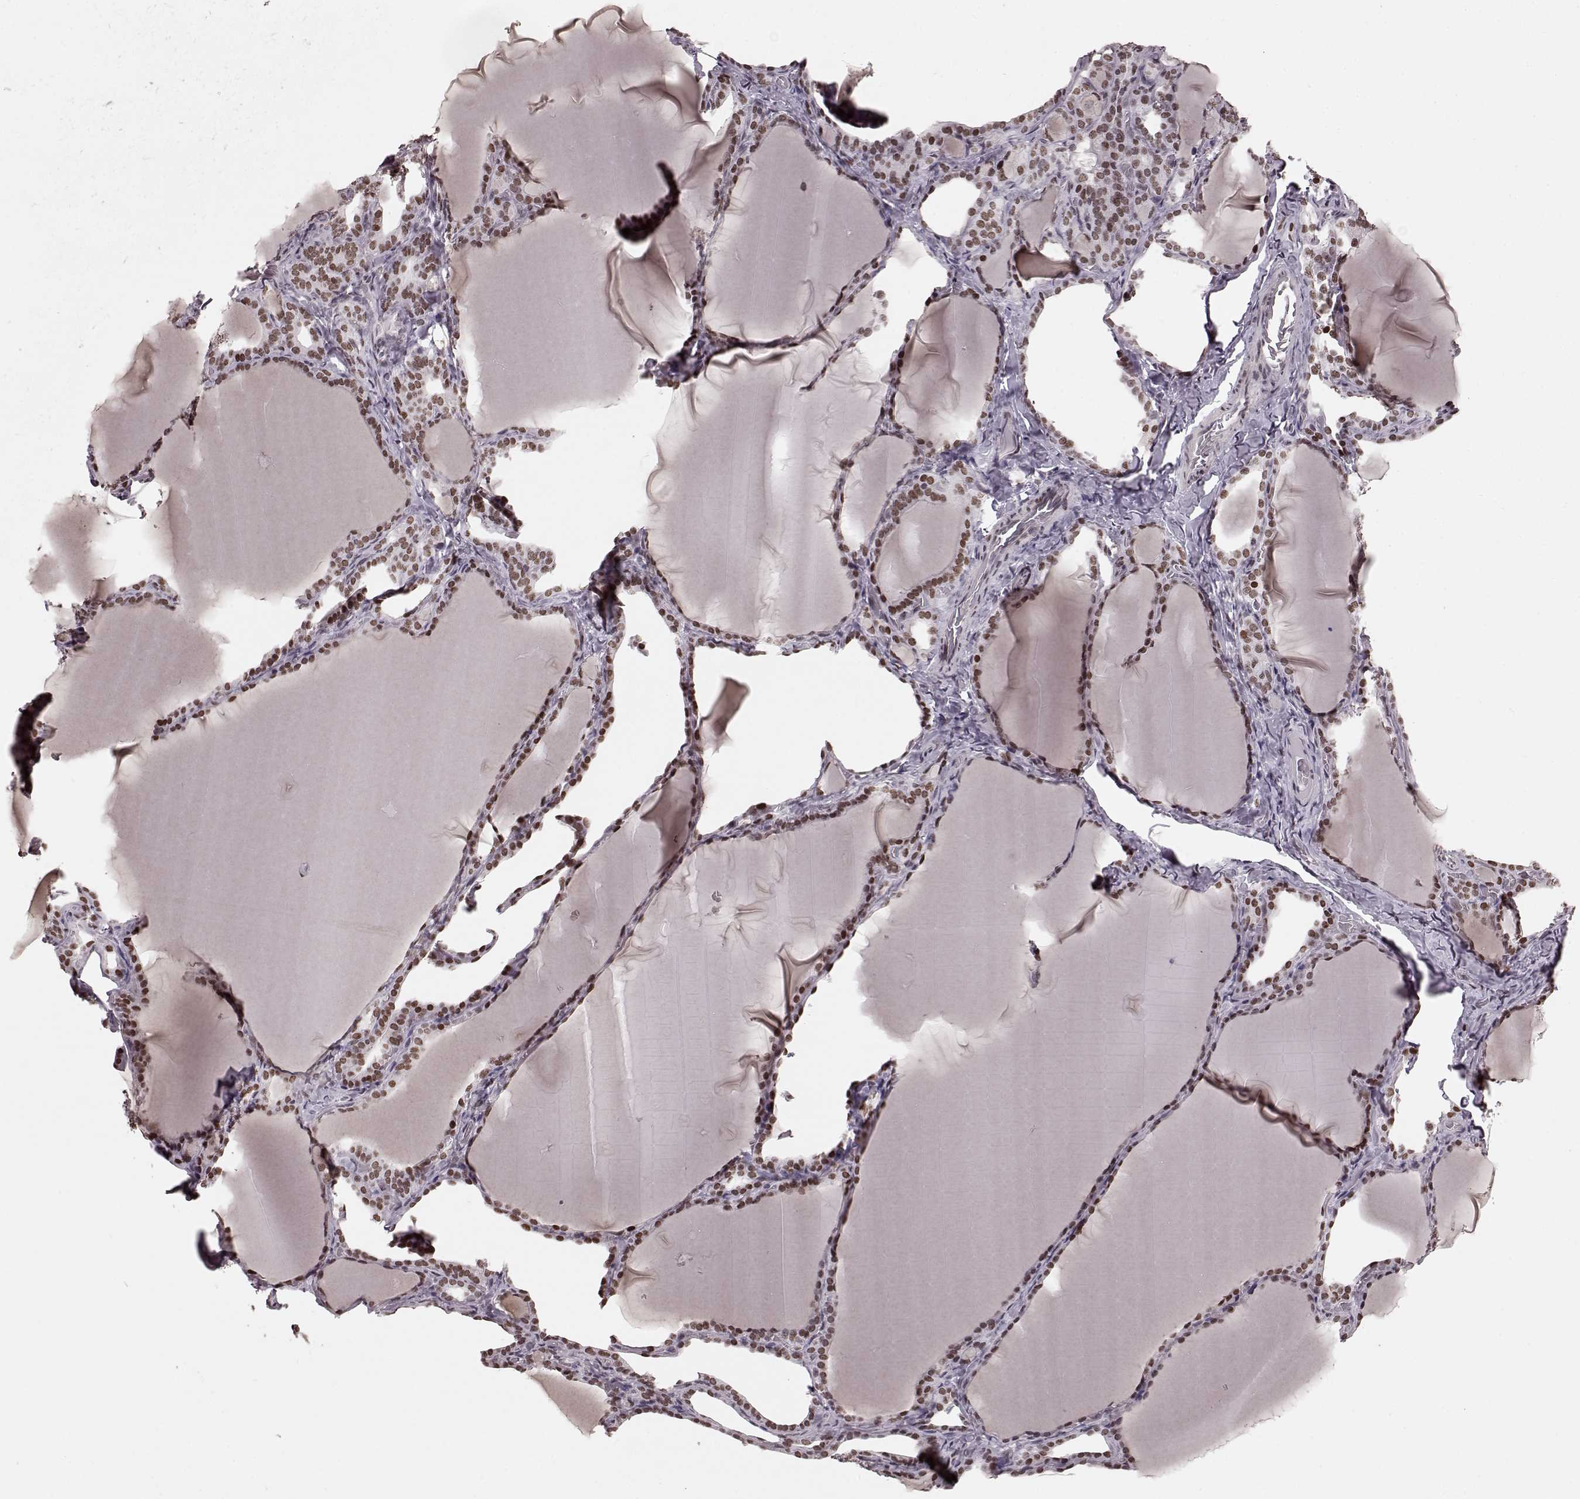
{"staining": {"intensity": "strong", "quantity": ">75%", "location": "nuclear"}, "tissue": "thyroid gland", "cell_type": "Glandular cells", "image_type": "normal", "snomed": [{"axis": "morphology", "description": "Normal tissue, NOS"}, {"axis": "morphology", "description": "Hyperplasia, NOS"}, {"axis": "topography", "description": "Thyroid gland"}], "caption": "Thyroid gland stained with a brown dye displays strong nuclear positive staining in approximately >75% of glandular cells.", "gene": "NR2C1", "patient": {"sex": "female", "age": 27}}